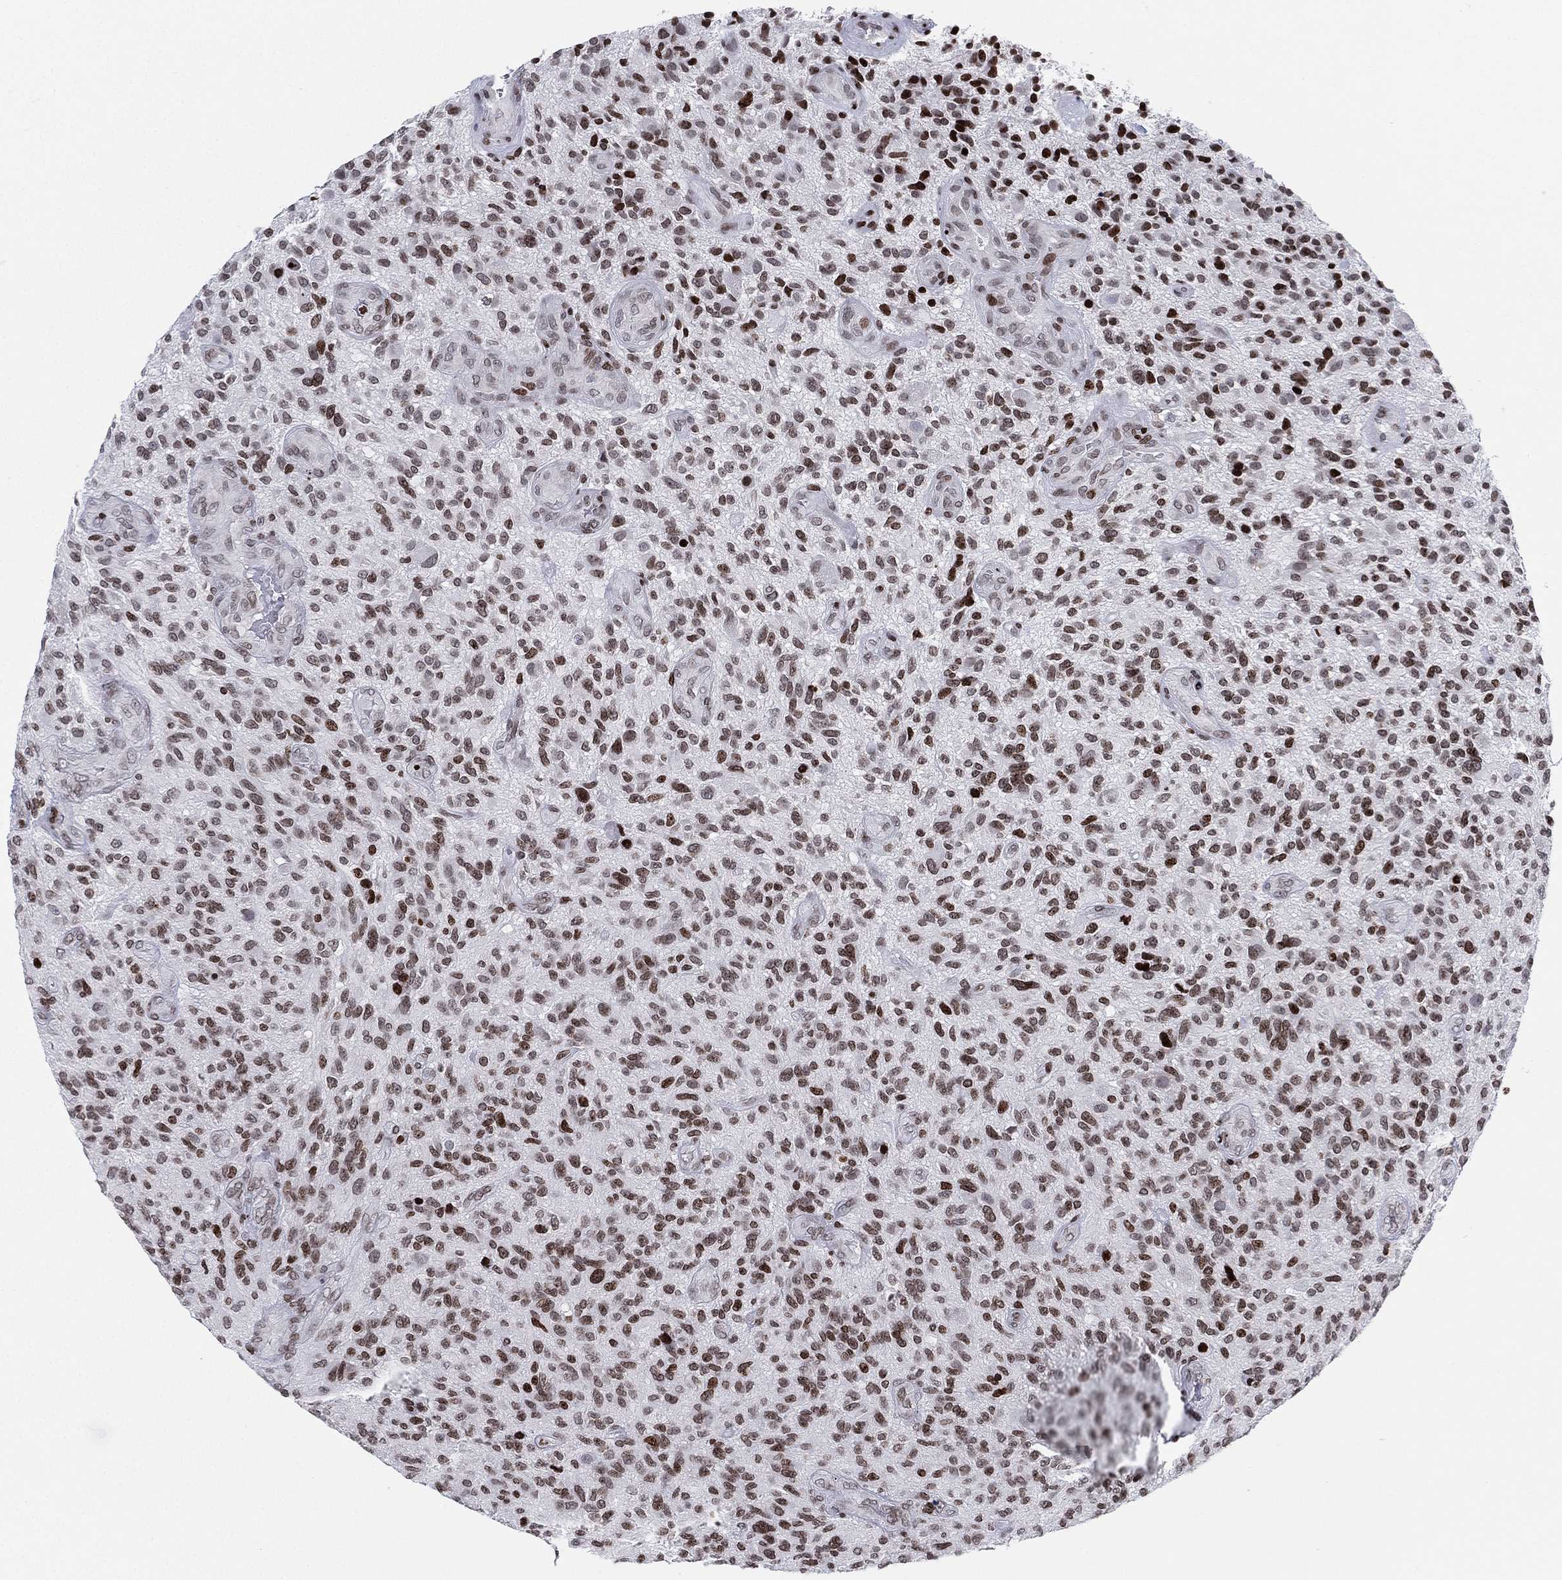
{"staining": {"intensity": "strong", "quantity": "<25%", "location": "nuclear"}, "tissue": "glioma", "cell_type": "Tumor cells", "image_type": "cancer", "snomed": [{"axis": "morphology", "description": "Glioma, malignant, High grade"}, {"axis": "topography", "description": "Brain"}], "caption": "Protein staining of high-grade glioma (malignant) tissue displays strong nuclear positivity in approximately <25% of tumor cells.", "gene": "MFSD14A", "patient": {"sex": "male", "age": 47}}